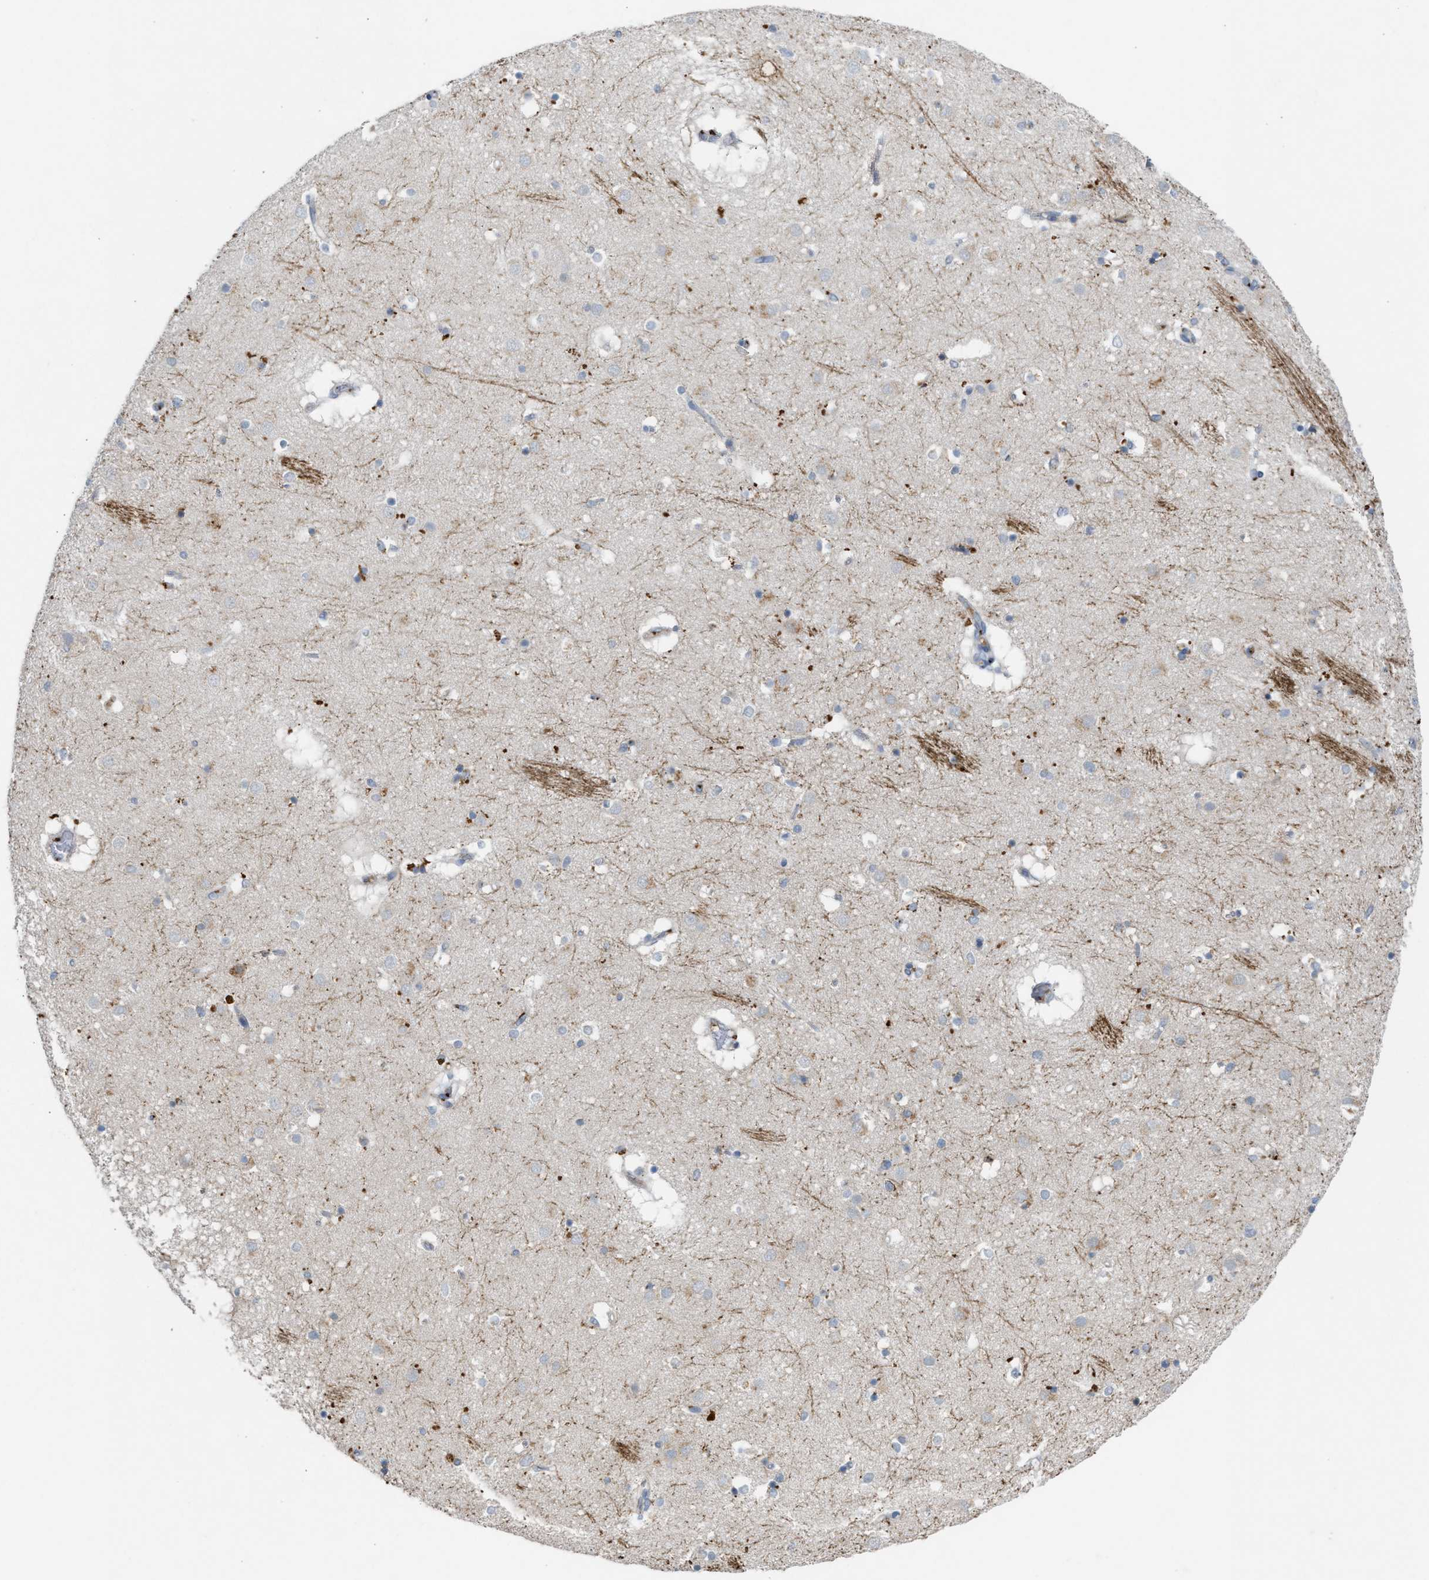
{"staining": {"intensity": "negative", "quantity": "none", "location": "none"}, "tissue": "caudate", "cell_type": "Glial cells", "image_type": "normal", "snomed": [{"axis": "morphology", "description": "Normal tissue, NOS"}, {"axis": "topography", "description": "Lateral ventricle wall"}], "caption": "The IHC photomicrograph has no significant expression in glial cells of caudate.", "gene": "SLC5A5", "patient": {"sex": "male", "age": 70}}